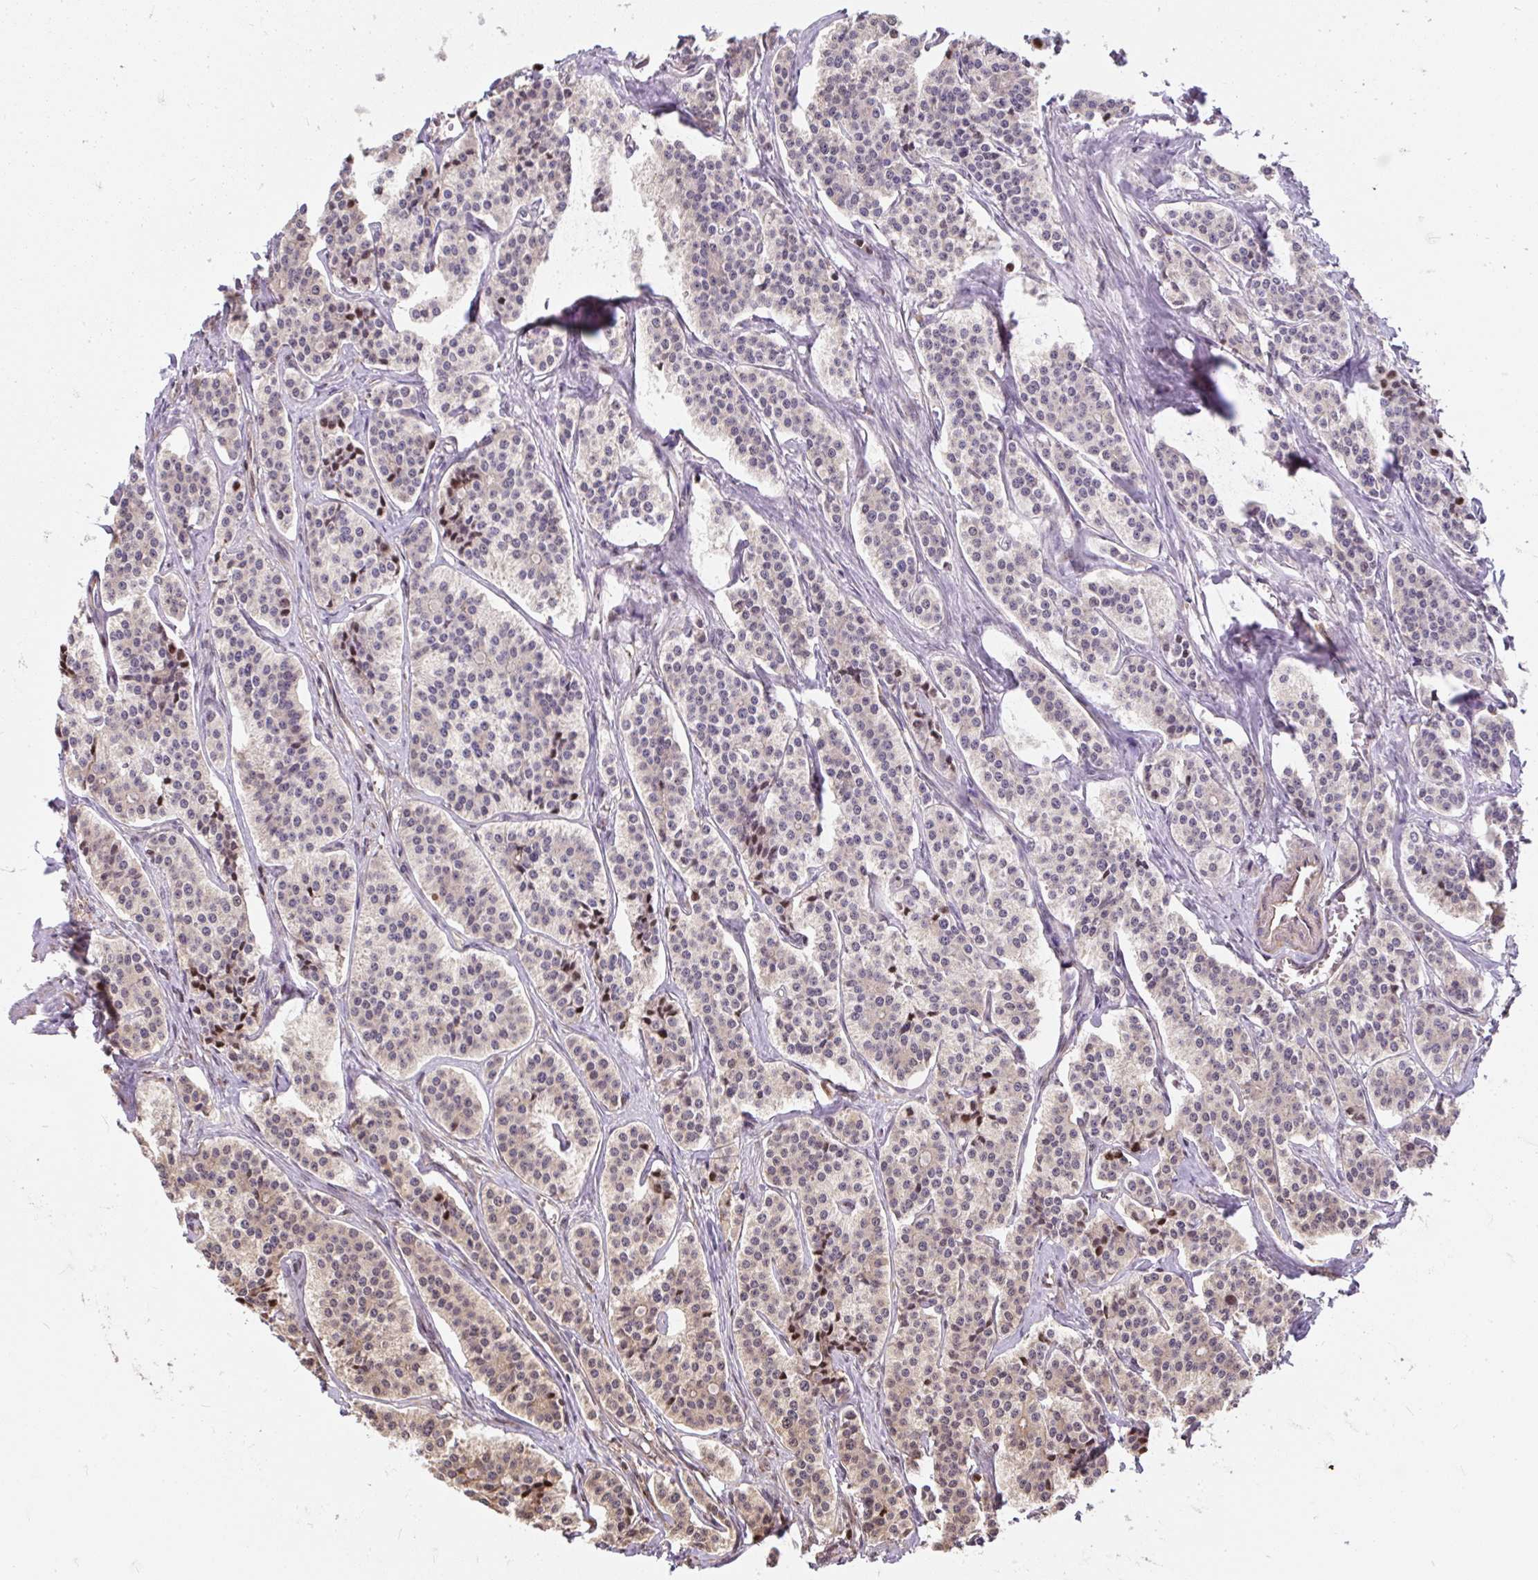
{"staining": {"intensity": "weak", "quantity": "<25%", "location": "nuclear"}, "tissue": "carcinoid", "cell_type": "Tumor cells", "image_type": "cancer", "snomed": [{"axis": "morphology", "description": "Carcinoid, malignant, NOS"}, {"axis": "topography", "description": "Small intestine"}], "caption": "Immunohistochemistry image of carcinoid (malignant) stained for a protein (brown), which reveals no positivity in tumor cells.", "gene": "PUS7L", "patient": {"sex": "male", "age": 63}}